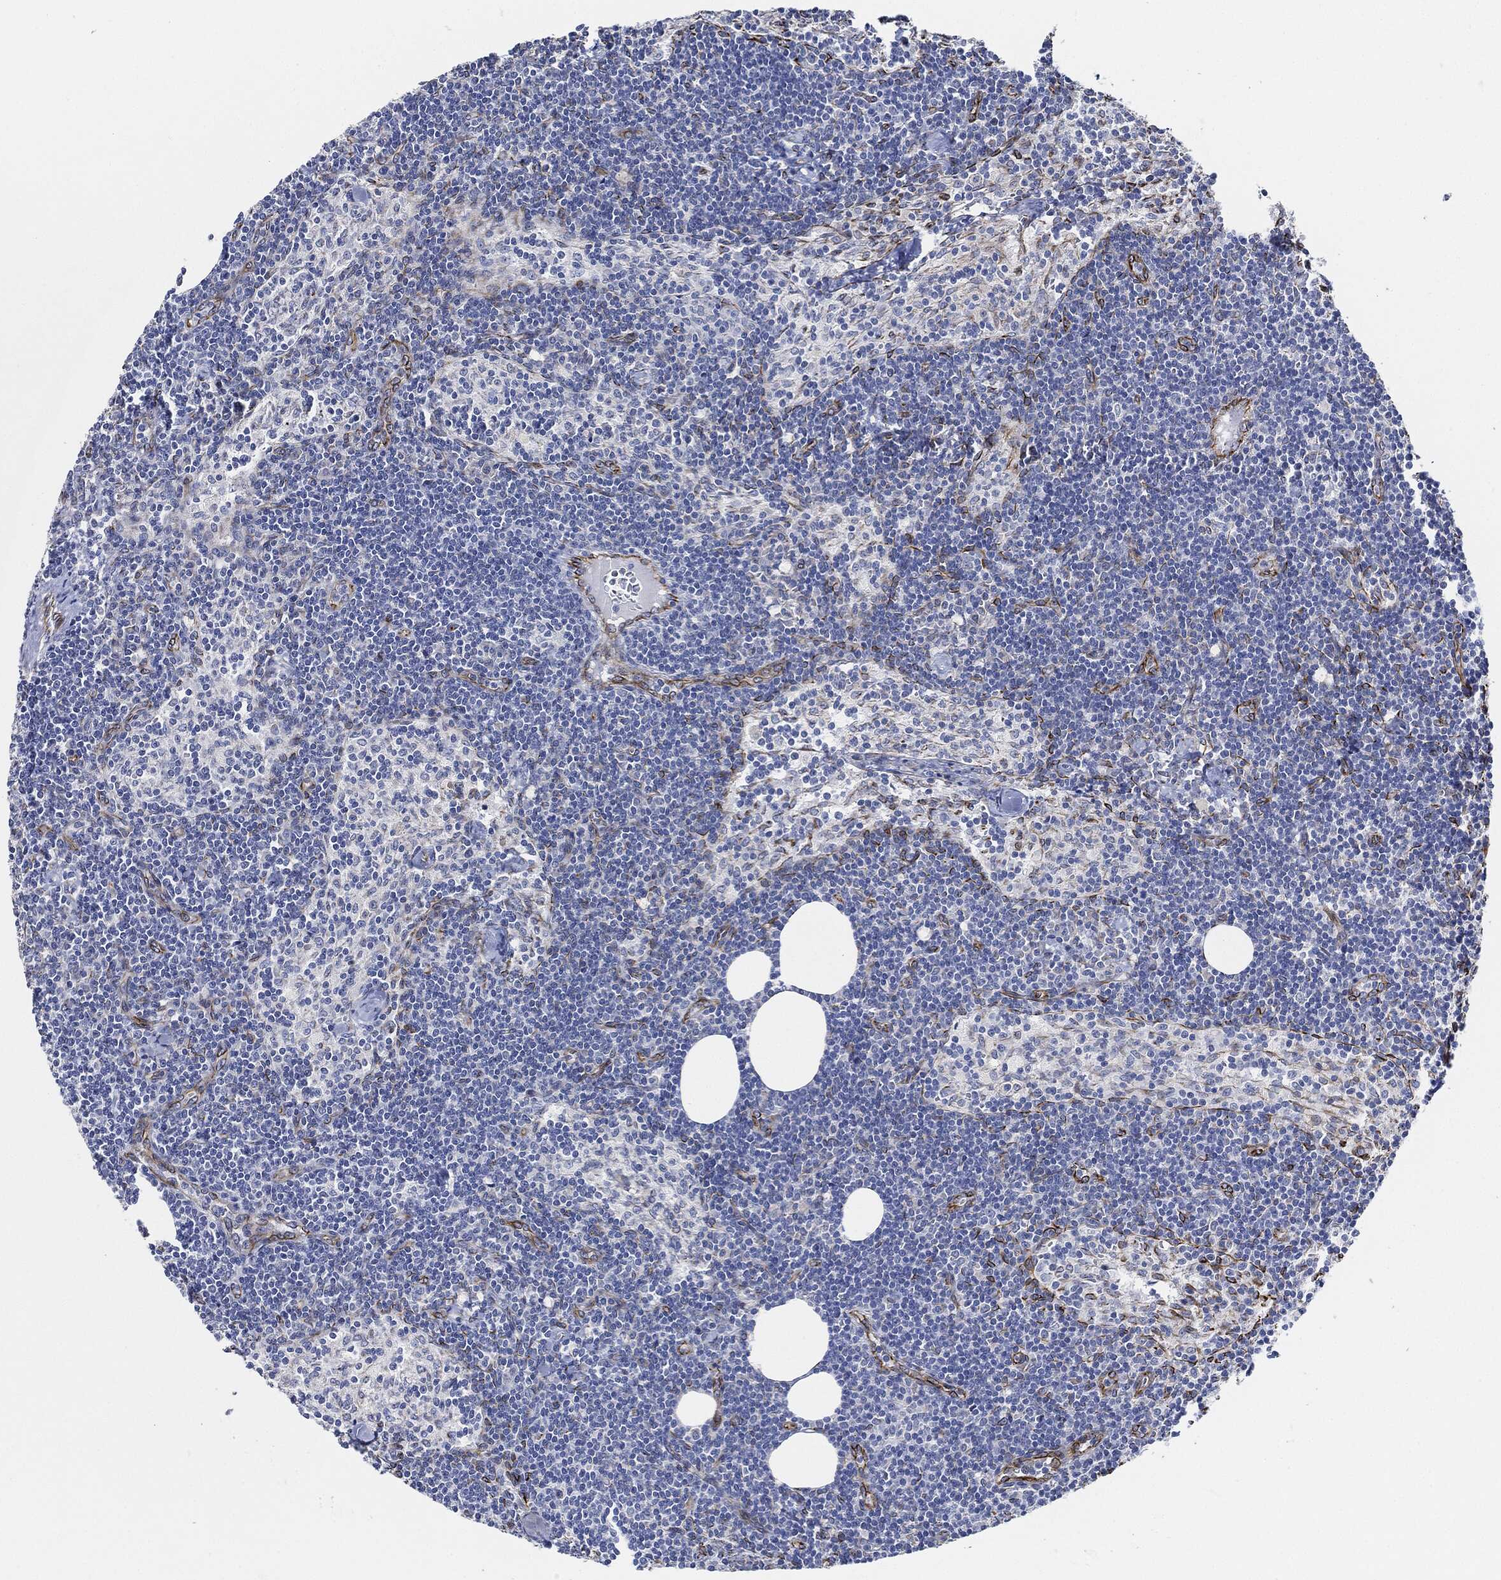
{"staining": {"intensity": "negative", "quantity": "none", "location": "none"}, "tissue": "lymph node", "cell_type": "Germinal center cells", "image_type": "normal", "snomed": [{"axis": "morphology", "description": "Normal tissue, NOS"}, {"axis": "topography", "description": "Lymph node"}], "caption": "IHC photomicrograph of normal lymph node: lymph node stained with DAB shows no significant protein positivity in germinal center cells. Brightfield microscopy of immunohistochemistry stained with DAB (3,3'-diaminobenzidine) (brown) and hematoxylin (blue), captured at high magnification.", "gene": "THSD1", "patient": {"sex": "female", "age": 51}}